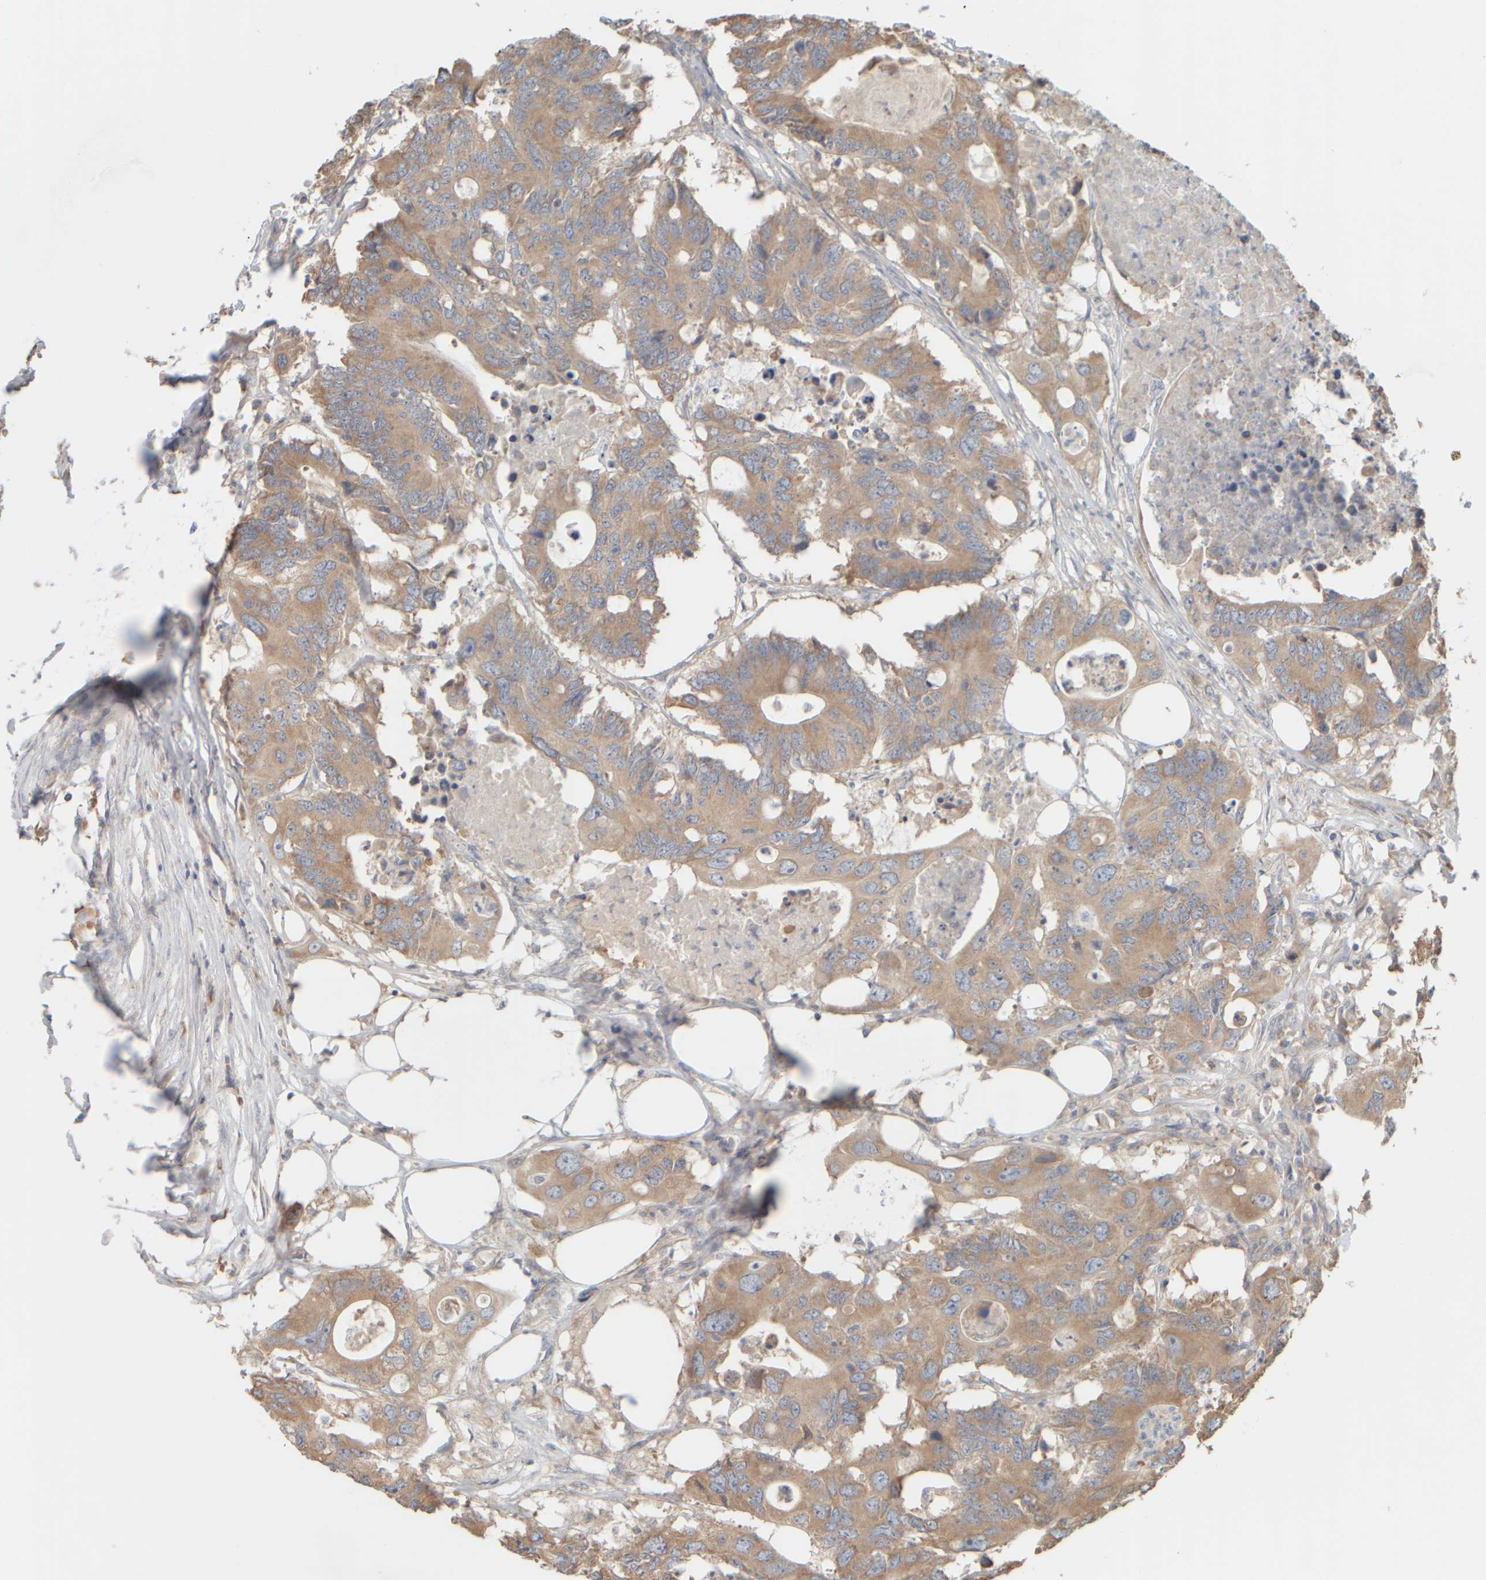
{"staining": {"intensity": "moderate", "quantity": ">75%", "location": "cytoplasmic/membranous"}, "tissue": "colorectal cancer", "cell_type": "Tumor cells", "image_type": "cancer", "snomed": [{"axis": "morphology", "description": "Adenocarcinoma, NOS"}, {"axis": "topography", "description": "Colon"}], "caption": "Tumor cells display moderate cytoplasmic/membranous staining in approximately >75% of cells in colorectal cancer. (IHC, brightfield microscopy, high magnification).", "gene": "EIF2B3", "patient": {"sex": "male", "age": 71}}